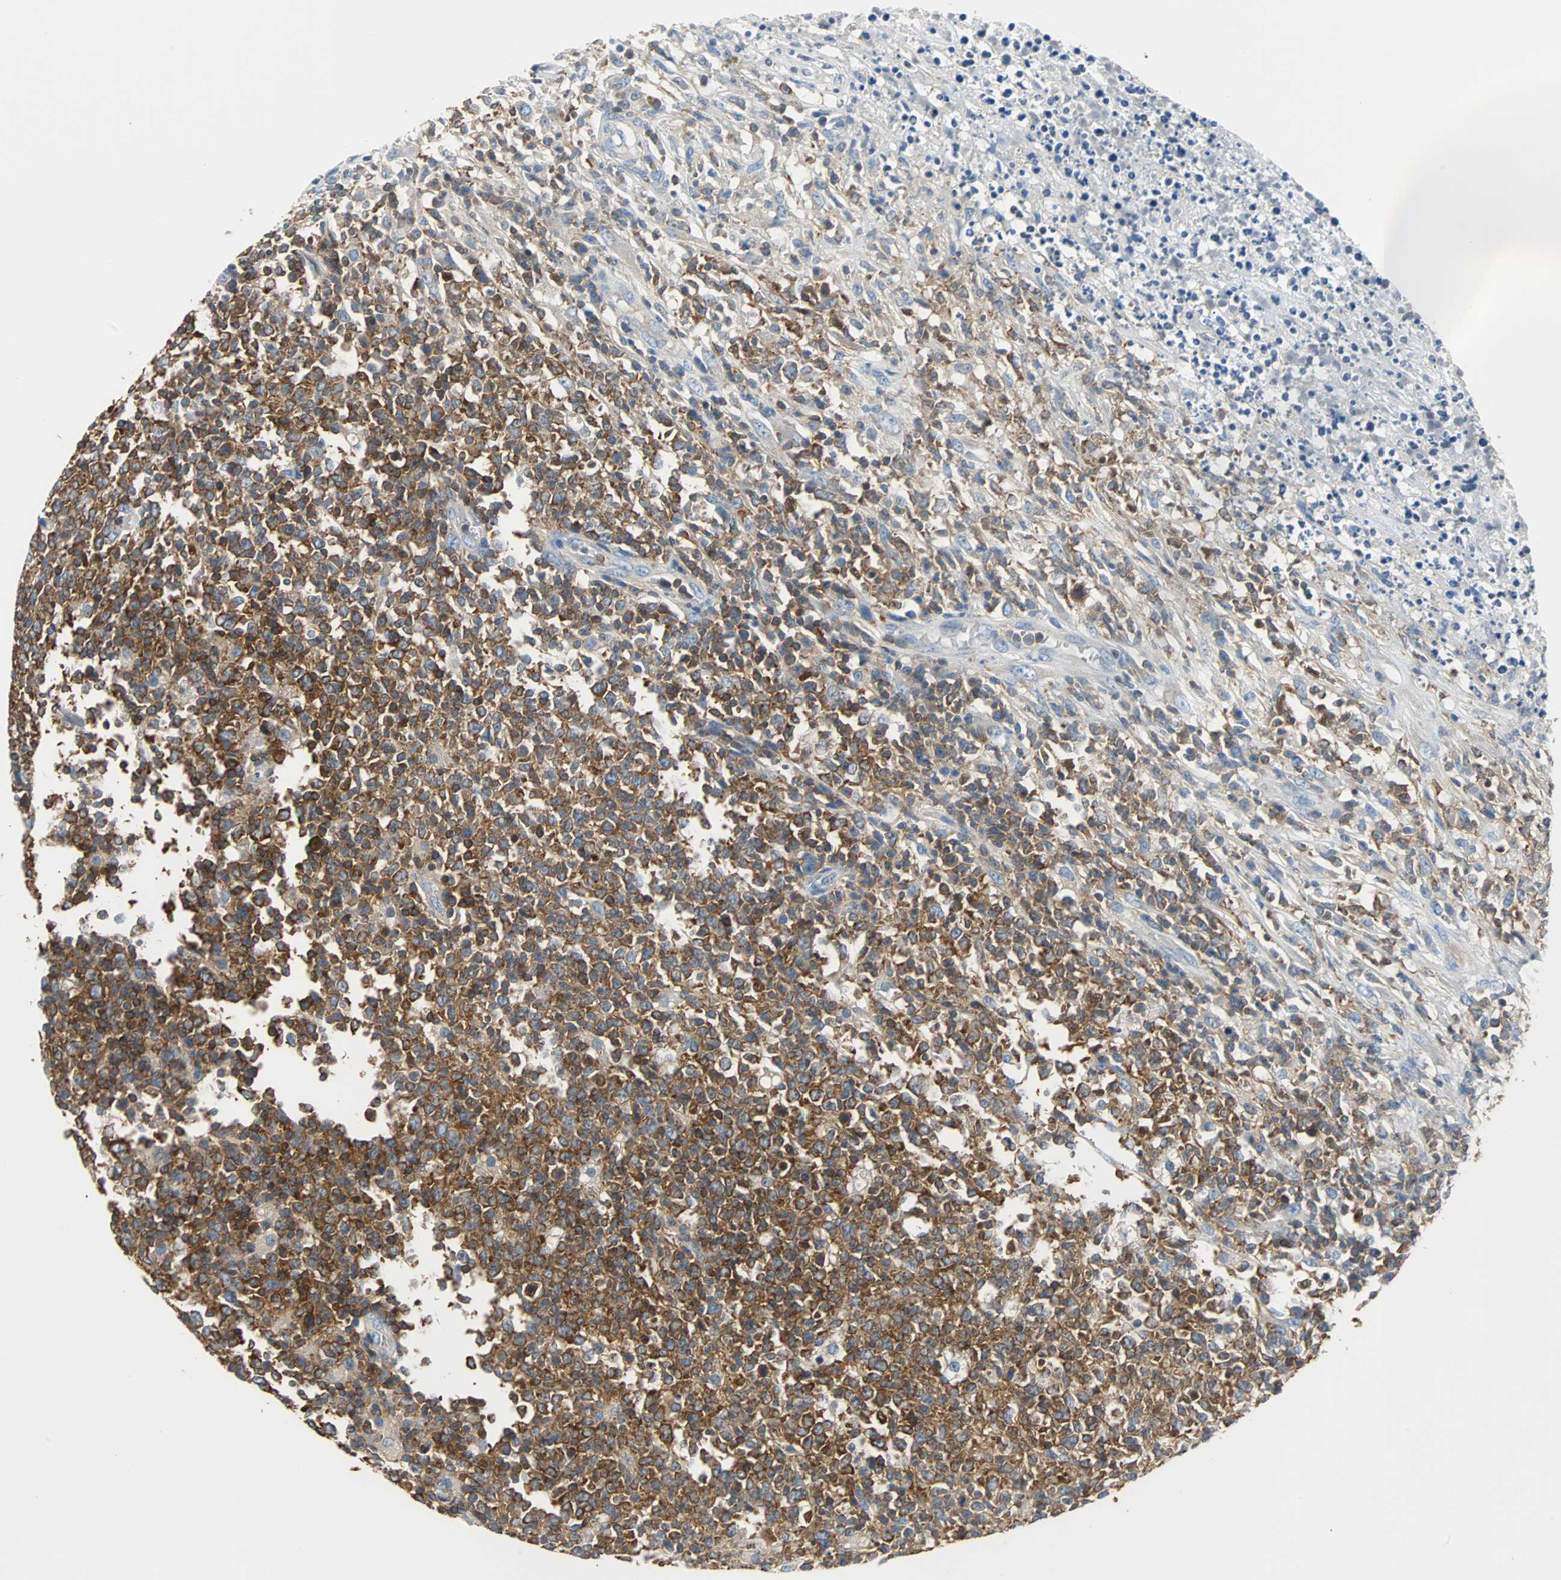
{"staining": {"intensity": "moderate", "quantity": ">75%", "location": "cytoplasmic/membranous"}, "tissue": "lymphoma", "cell_type": "Tumor cells", "image_type": "cancer", "snomed": [{"axis": "morphology", "description": "Malignant lymphoma, non-Hodgkin's type, High grade"}, {"axis": "topography", "description": "Lymph node"}], "caption": "Approximately >75% of tumor cells in malignant lymphoma, non-Hodgkin's type (high-grade) demonstrate moderate cytoplasmic/membranous protein staining as visualized by brown immunohistochemical staining.", "gene": "TSC22D4", "patient": {"sex": "female", "age": 84}}